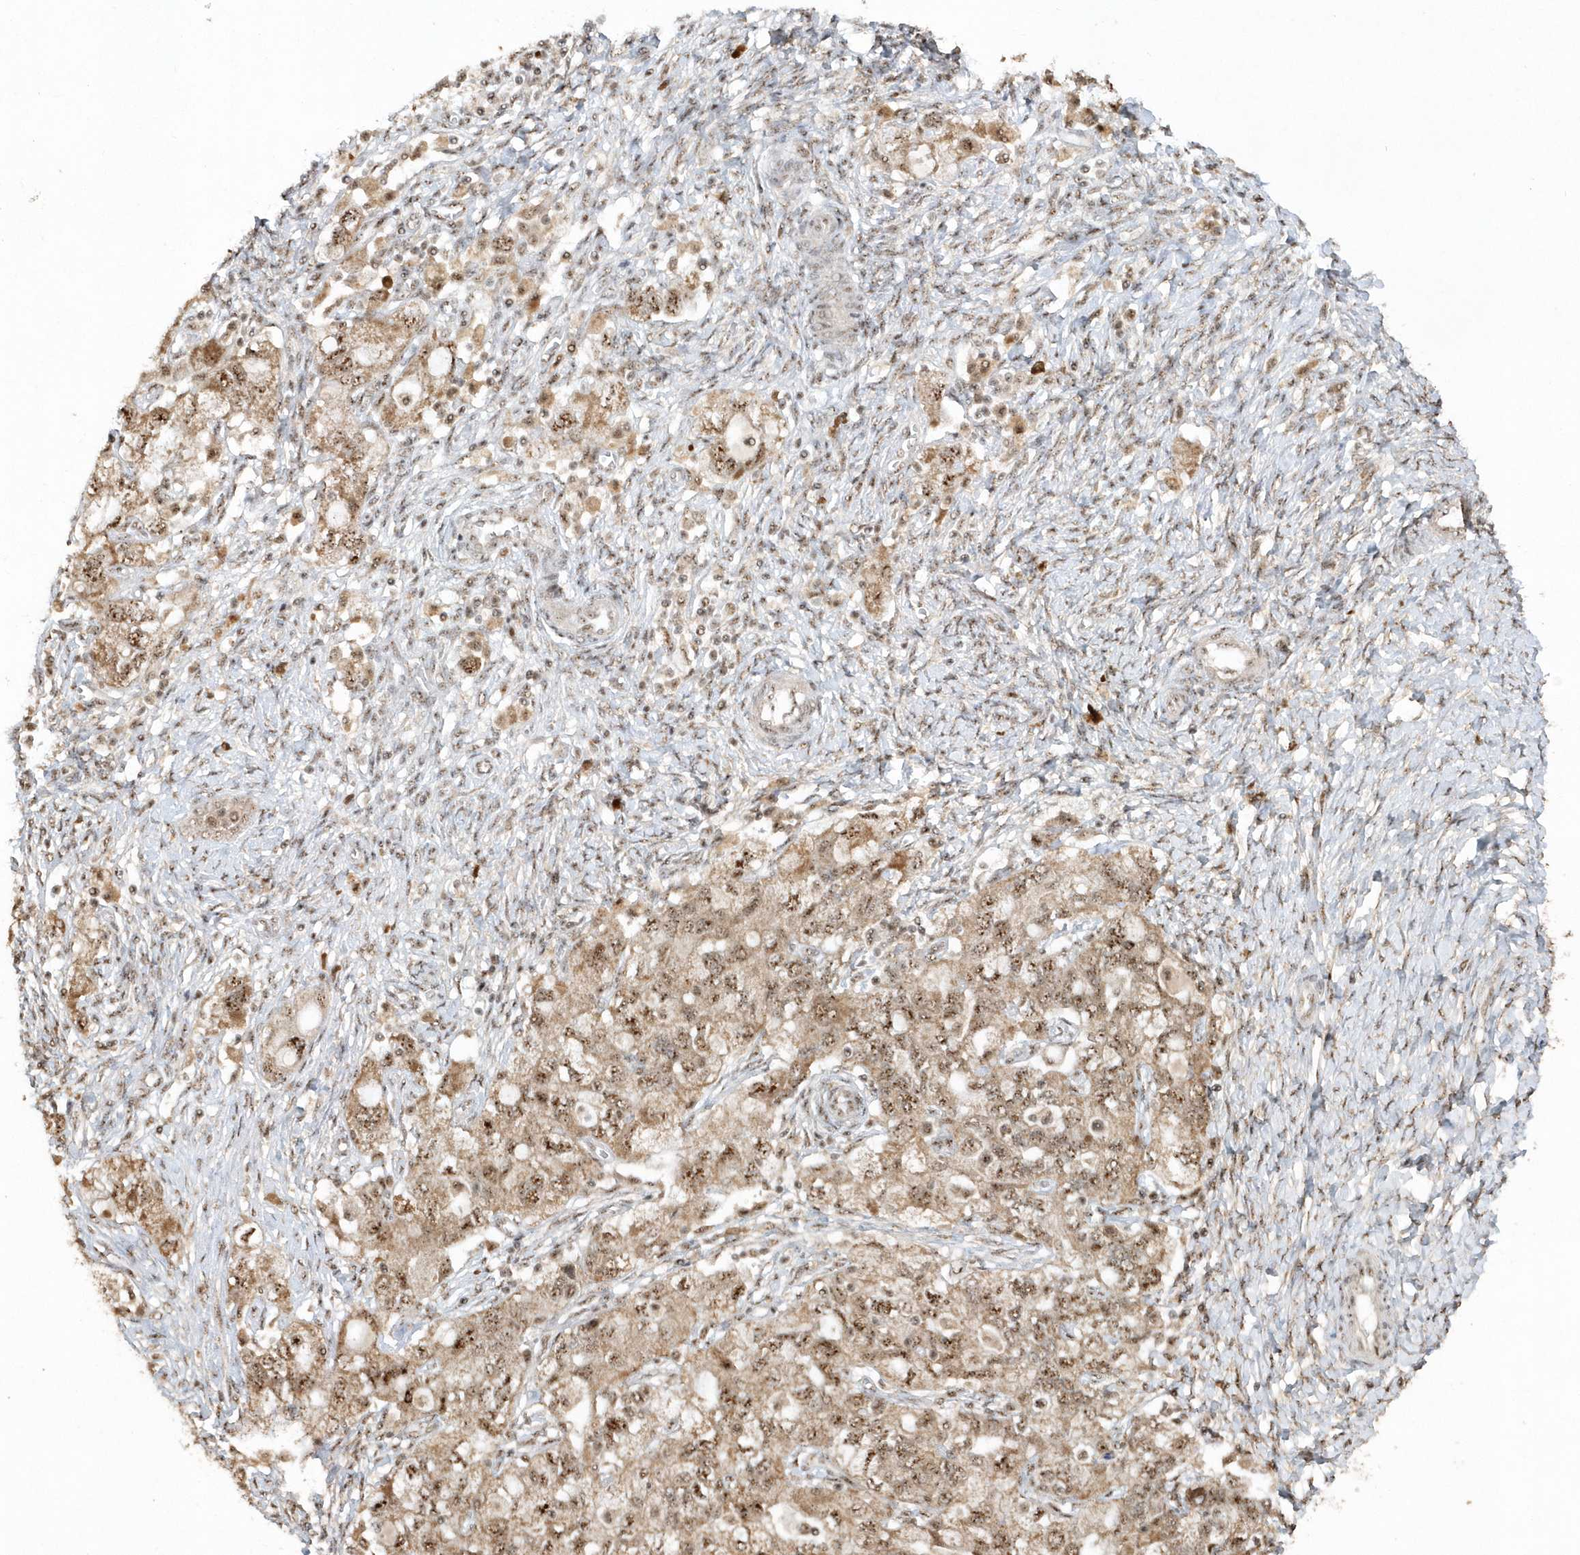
{"staining": {"intensity": "moderate", "quantity": ">75%", "location": "cytoplasmic/membranous,nuclear"}, "tissue": "ovarian cancer", "cell_type": "Tumor cells", "image_type": "cancer", "snomed": [{"axis": "morphology", "description": "Carcinoma, NOS"}, {"axis": "morphology", "description": "Cystadenocarcinoma, serous, NOS"}, {"axis": "topography", "description": "Ovary"}], "caption": "Ovarian cancer stained with IHC shows moderate cytoplasmic/membranous and nuclear expression in about >75% of tumor cells. The protein is stained brown, and the nuclei are stained in blue (DAB (3,3'-diaminobenzidine) IHC with brightfield microscopy, high magnification).", "gene": "POLR3B", "patient": {"sex": "female", "age": 69}}